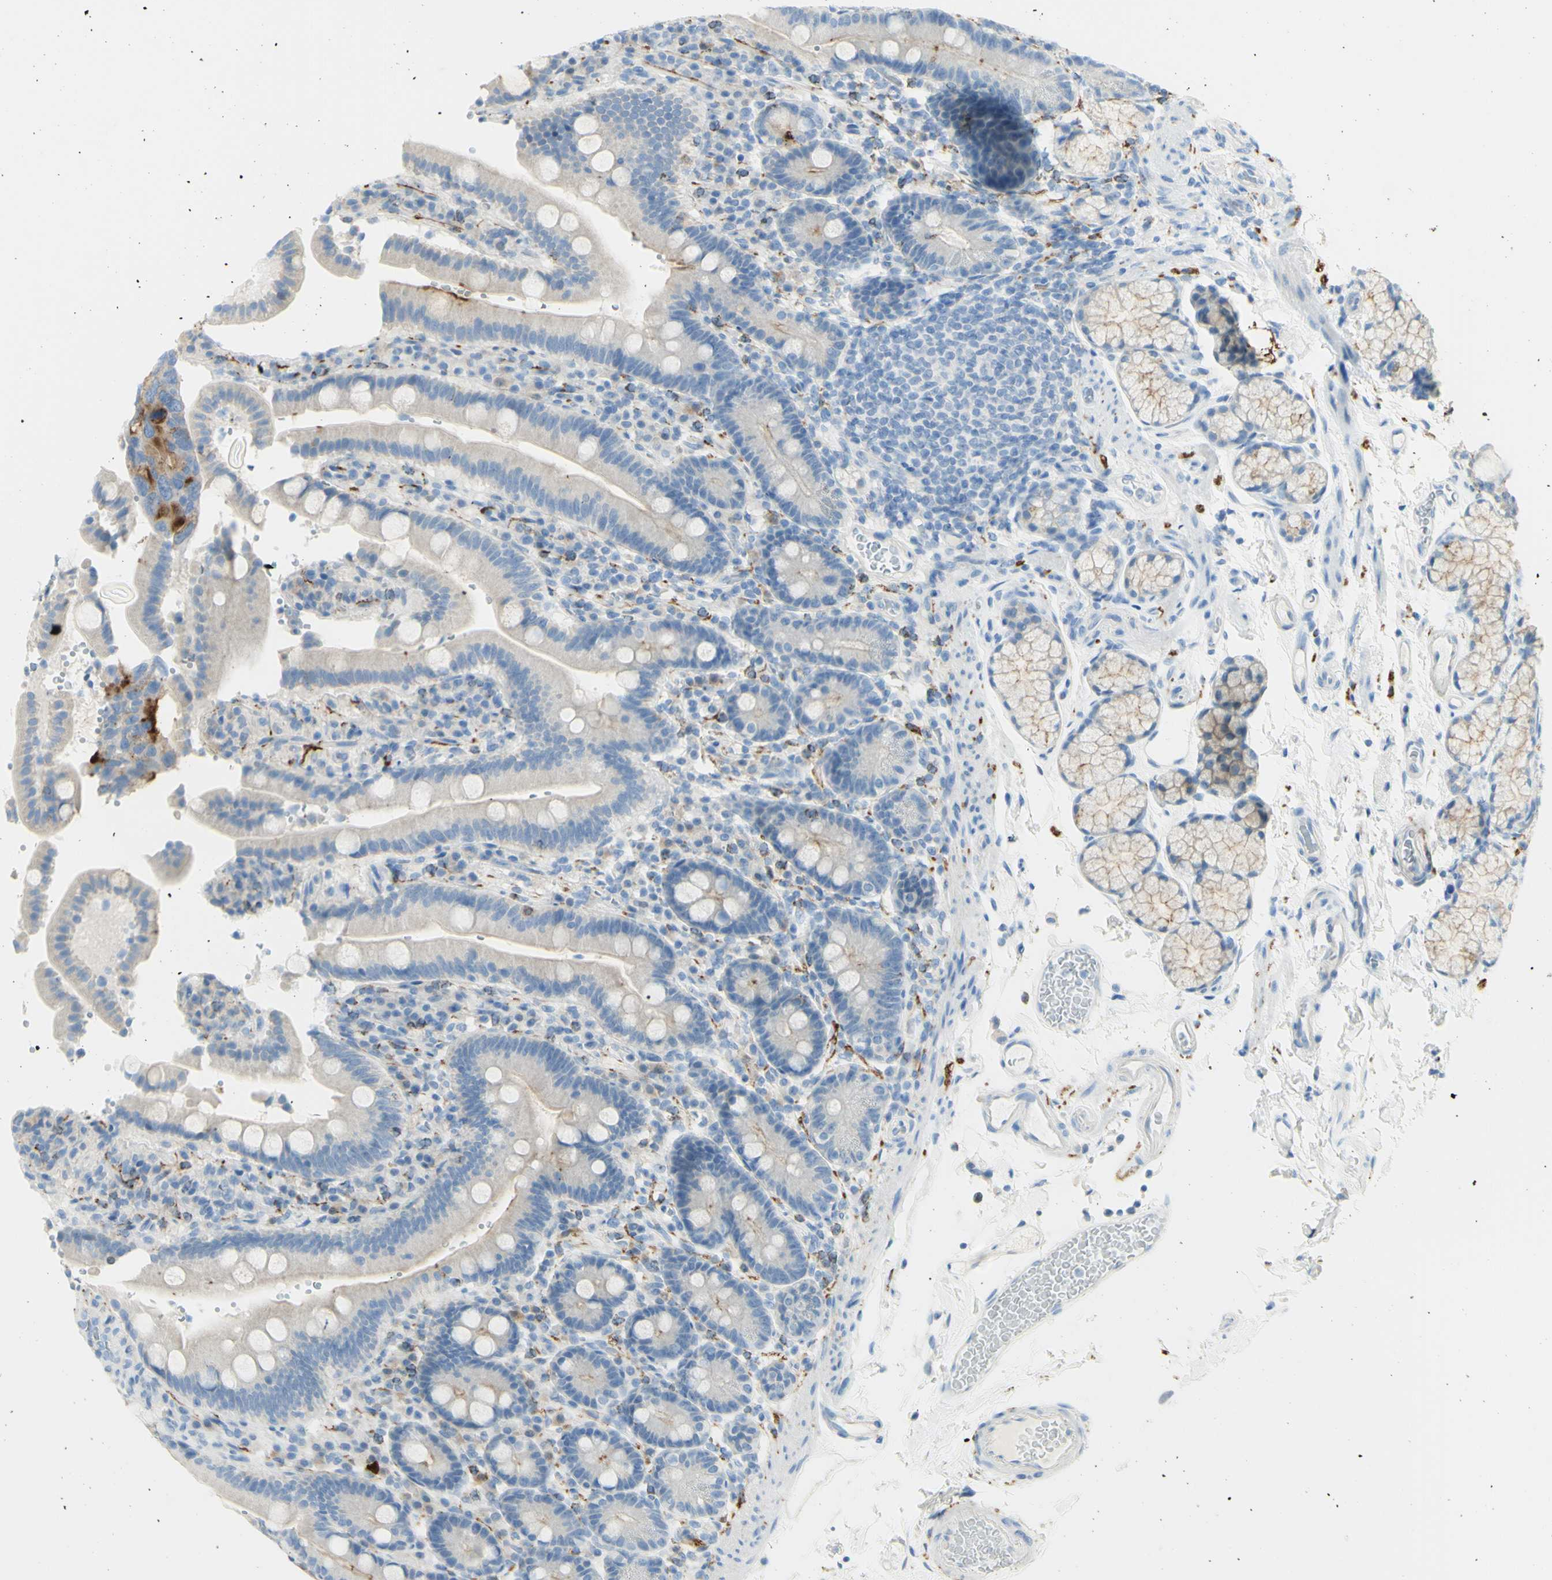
{"staining": {"intensity": "negative", "quantity": "none", "location": "none"}, "tissue": "duodenum", "cell_type": "Glandular cells", "image_type": "normal", "snomed": [{"axis": "morphology", "description": "Normal tissue, NOS"}, {"axis": "topography", "description": "Small intestine, NOS"}], "caption": "Protein analysis of benign duodenum displays no significant expression in glandular cells. (DAB (3,3'-diaminobenzidine) immunohistochemistry with hematoxylin counter stain).", "gene": "TSPAN1", "patient": {"sex": "female", "age": 71}}